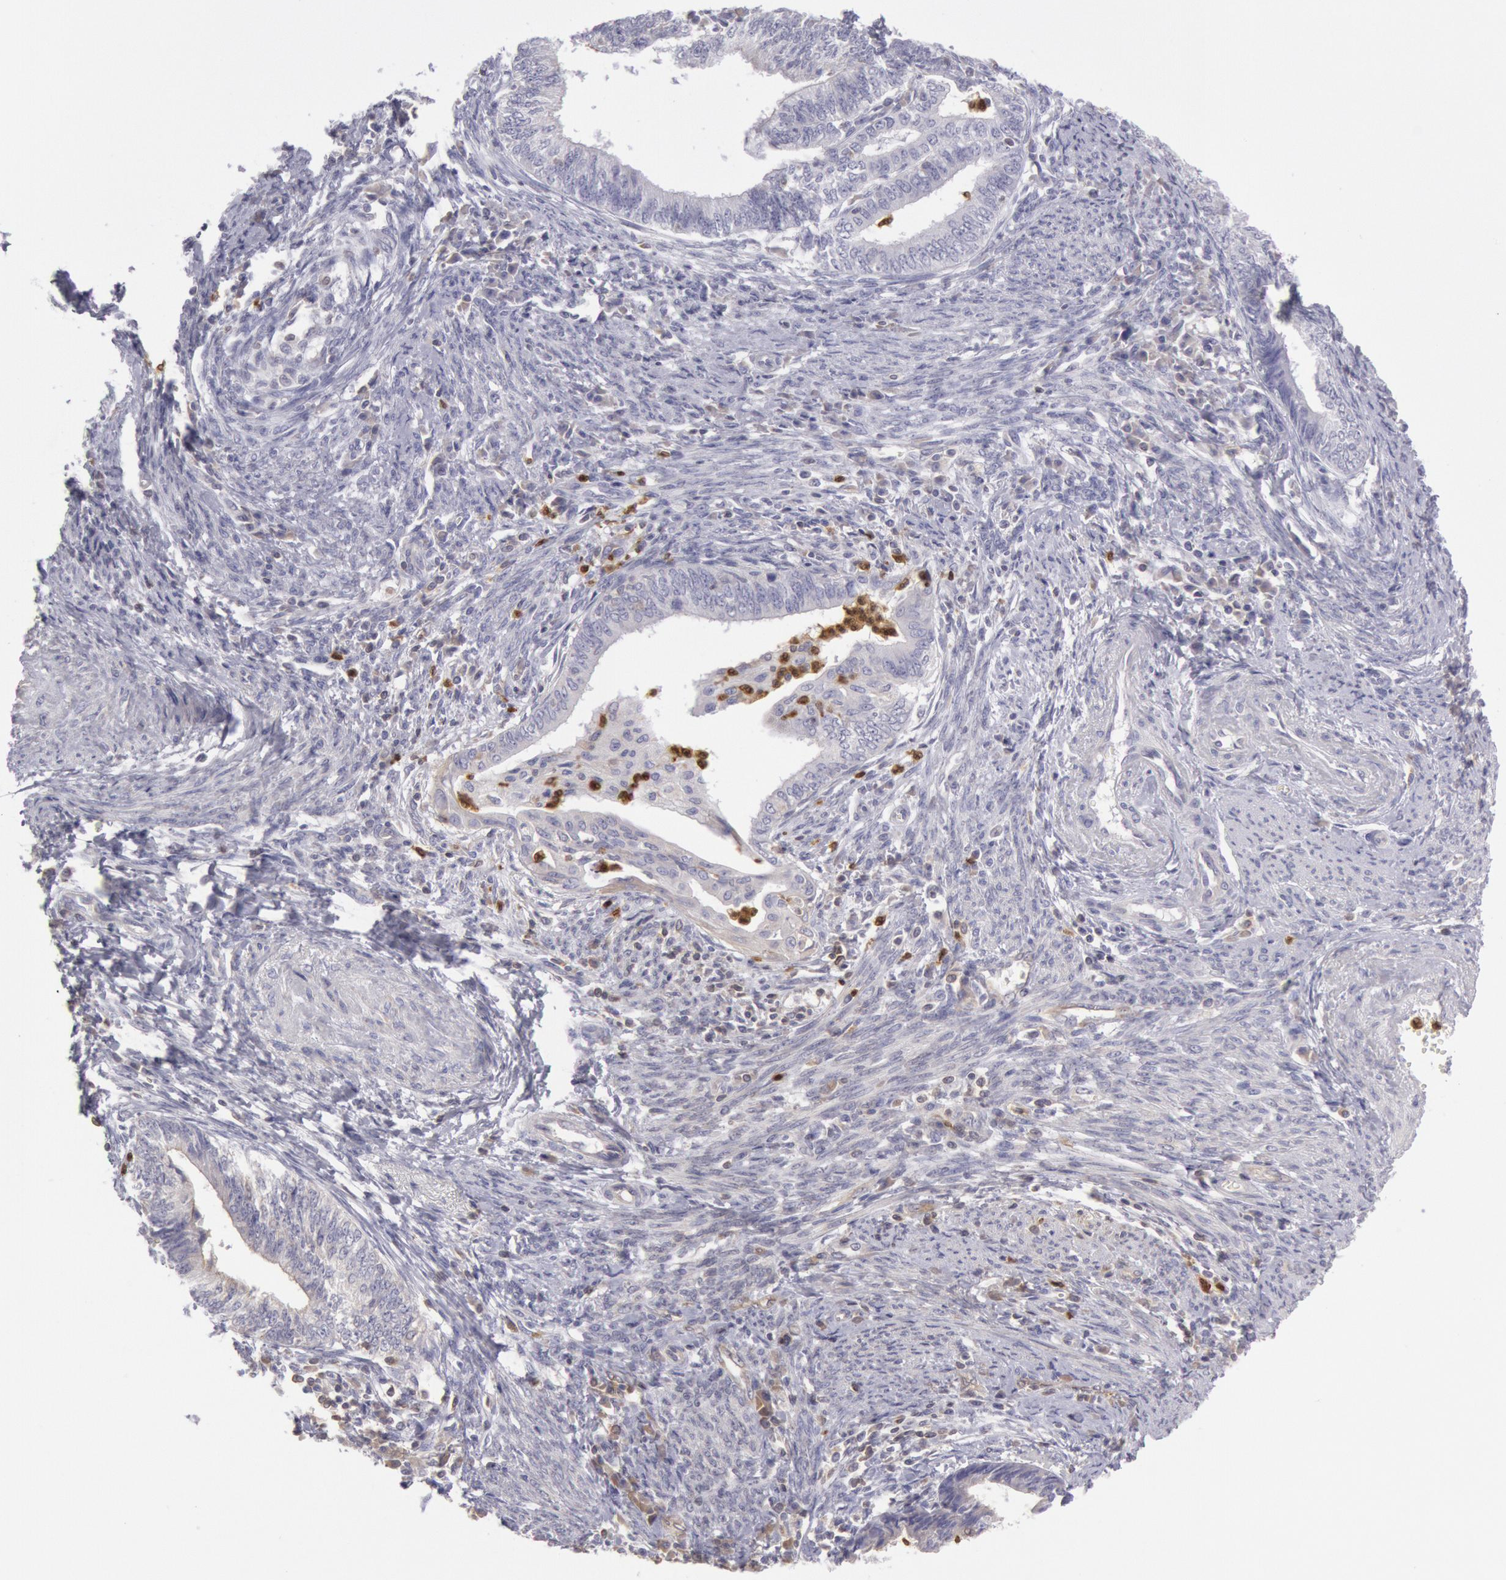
{"staining": {"intensity": "negative", "quantity": "none", "location": "none"}, "tissue": "endometrial cancer", "cell_type": "Tumor cells", "image_type": "cancer", "snomed": [{"axis": "morphology", "description": "Adenocarcinoma, NOS"}, {"axis": "topography", "description": "Endometrium"}], "caption": "DAB (3,3'-diaminobenzidine) immunohistochemical staining of endometrial cancer (adenocarcinoma) demonstrates no significant positivity in tumor cells. The staining was performed using DAB to visualize the protein expression in brown, while the nuclei were stained in blue with hematoxylin (Magnification: 20x).", "gene": "RAB27A", "patient": {"sex": "female", "age": 66}}